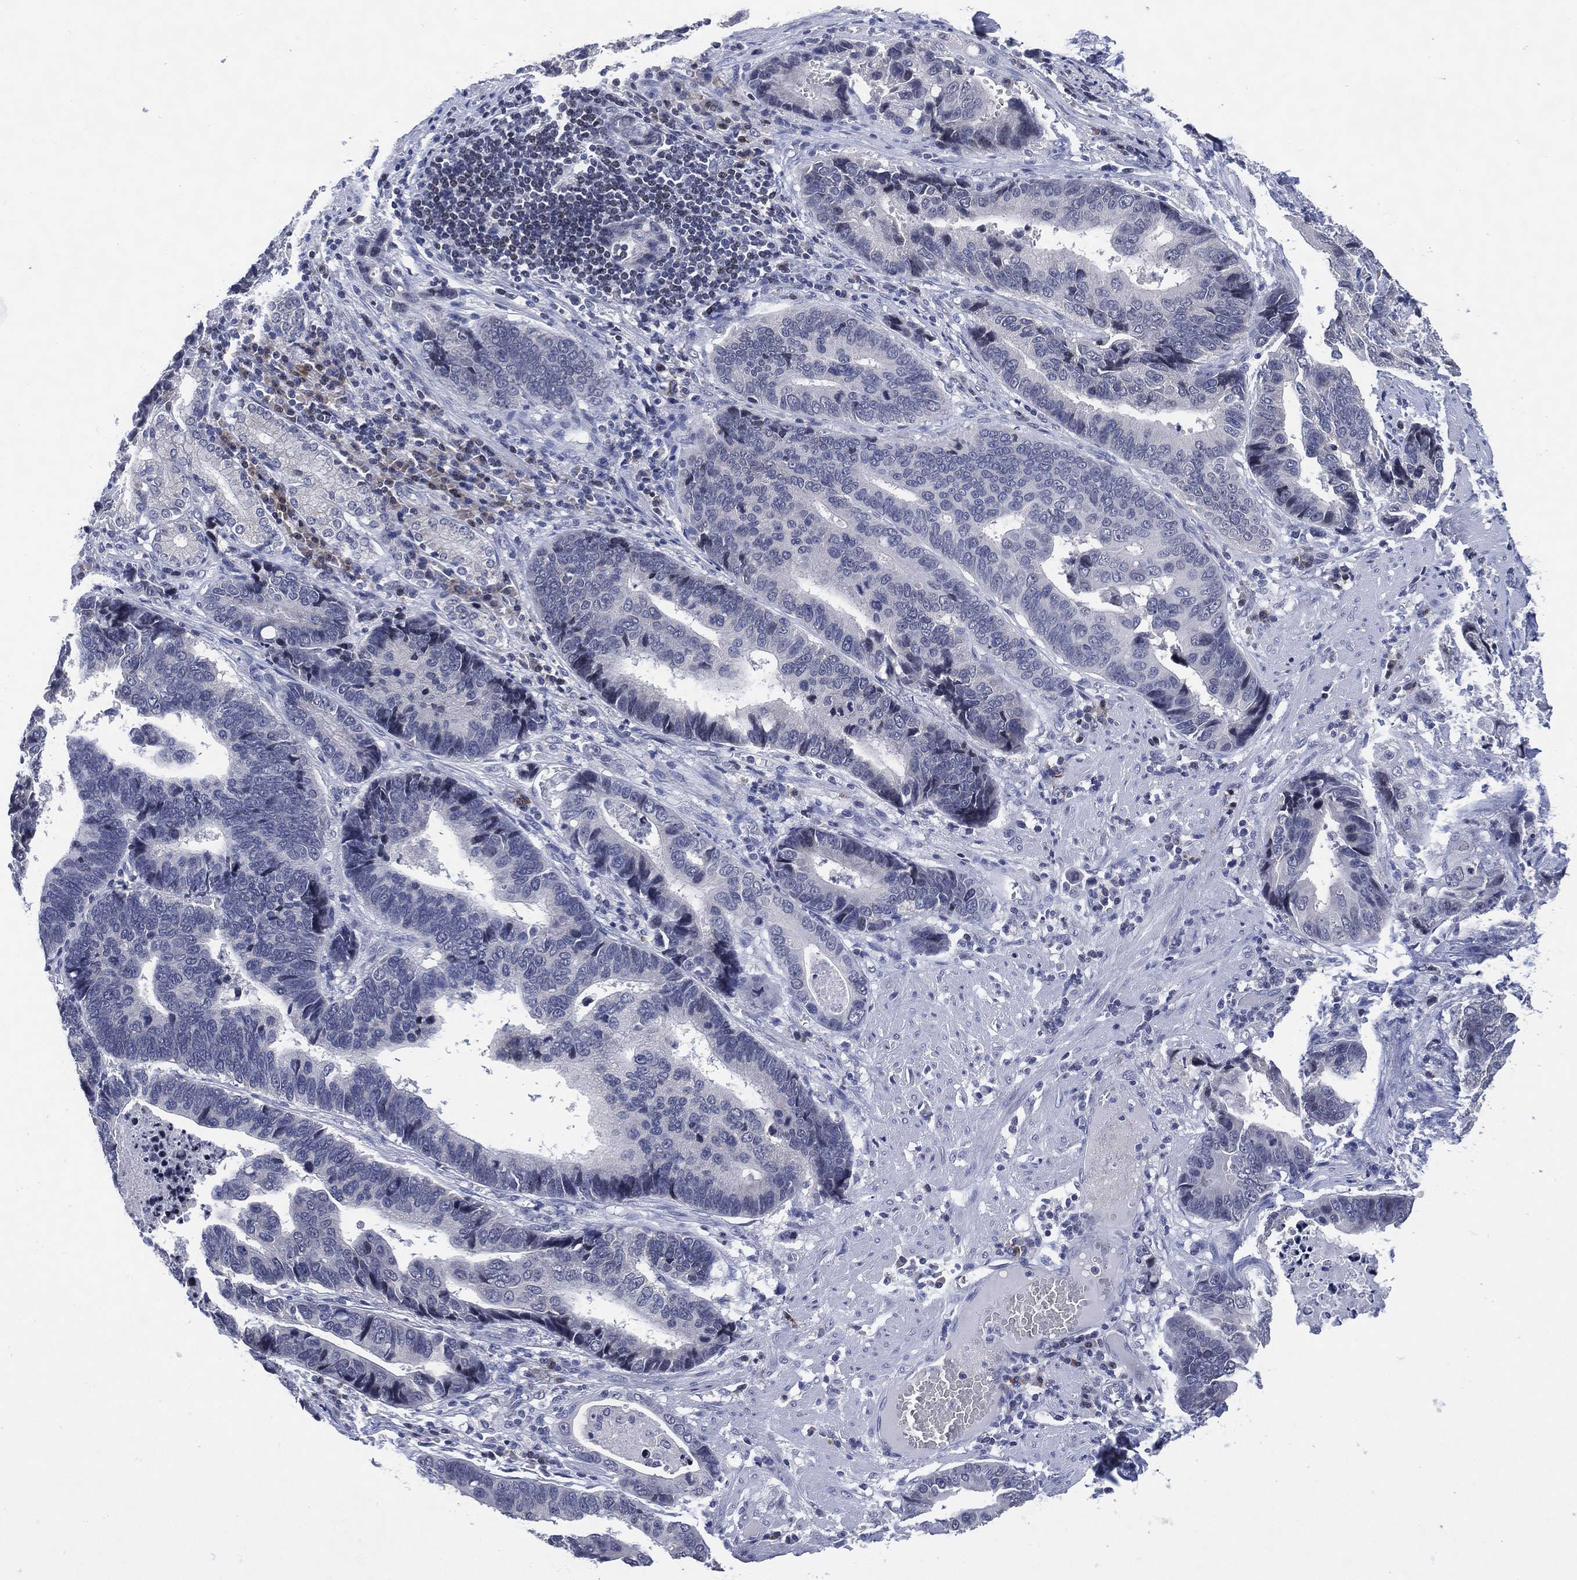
{"staining": {"intensity": "negative", "quantity": "none", "location": "none"}, "tissue": "stomach cancer", "cell_type": "Tumor cells", "image_type": "cancer", "snomed": [{"axis": "morphology", "description": "Adenocarcinoma, NOS"}, {"axis": "topography", "description": "Stomach"}], "caption": "The histopathology image shows no significant expression in tumor cells of stomach cancer (adenocarcinoma).", "gene": "USP26", "patient": {"sex": "male", "age": 84}}